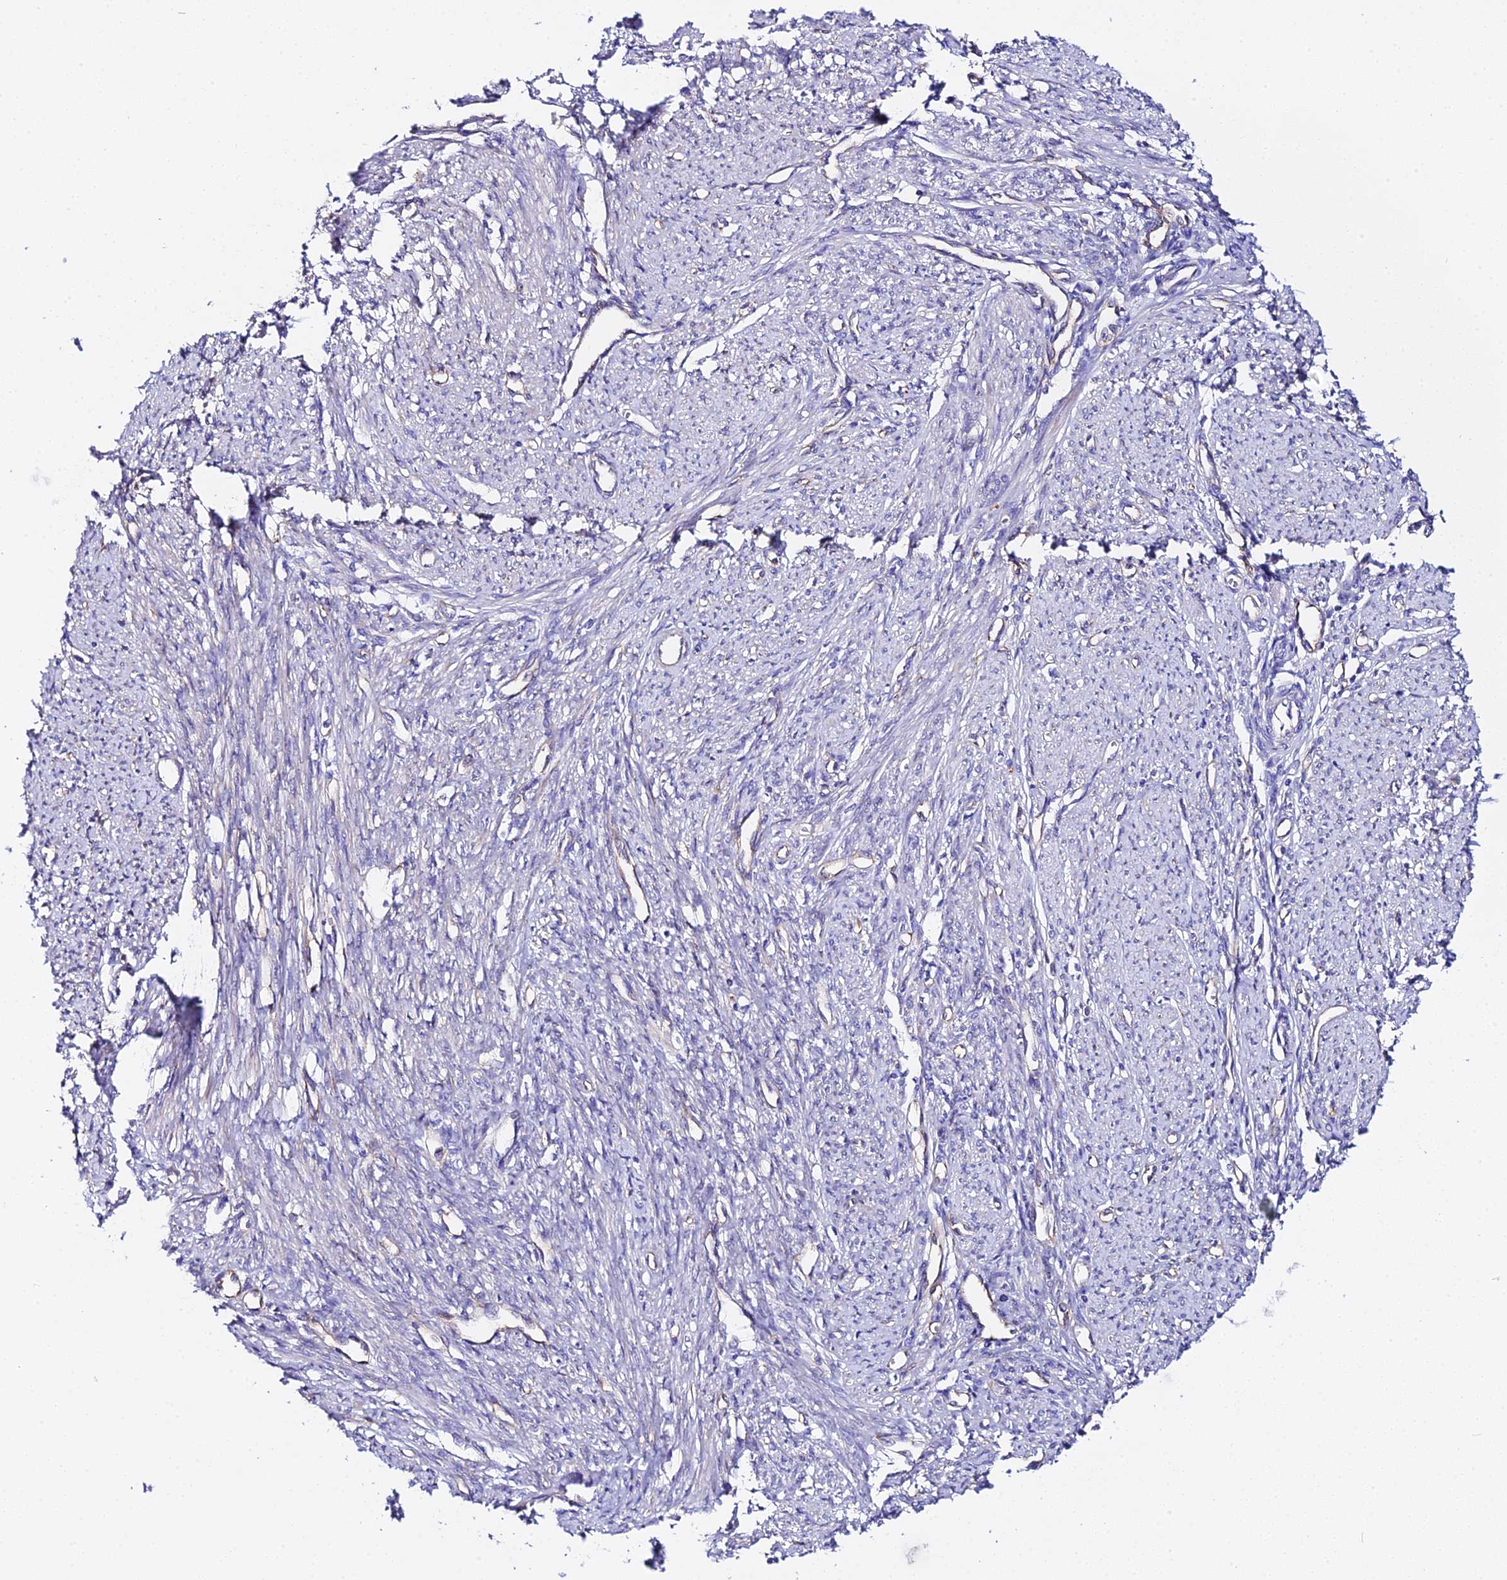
{"staining": {"intensity": "weak", "quantity": "25%-75%", "location": "cytoplasmic/membranous"}, "tissue": "smooth muscle", "cell_type": "Smooth muscle cells", "image_type": "normal", "snomed": [{"axis": "morphology", "description": "Normal tissue, NOS"}, {"axis": "topography", "description": "Smooth muscle"}, {"axis": "topography", "description": "Uterus"}], "caption": "The photomicrograph displays staining of unremarkable smooth muscle, revealing weak cytoplasmic/membranous protein positivity (brown color) within smooth muscle cells.", "gene": "CFAP45", "patient": {"sex": "female", "age": 59}}